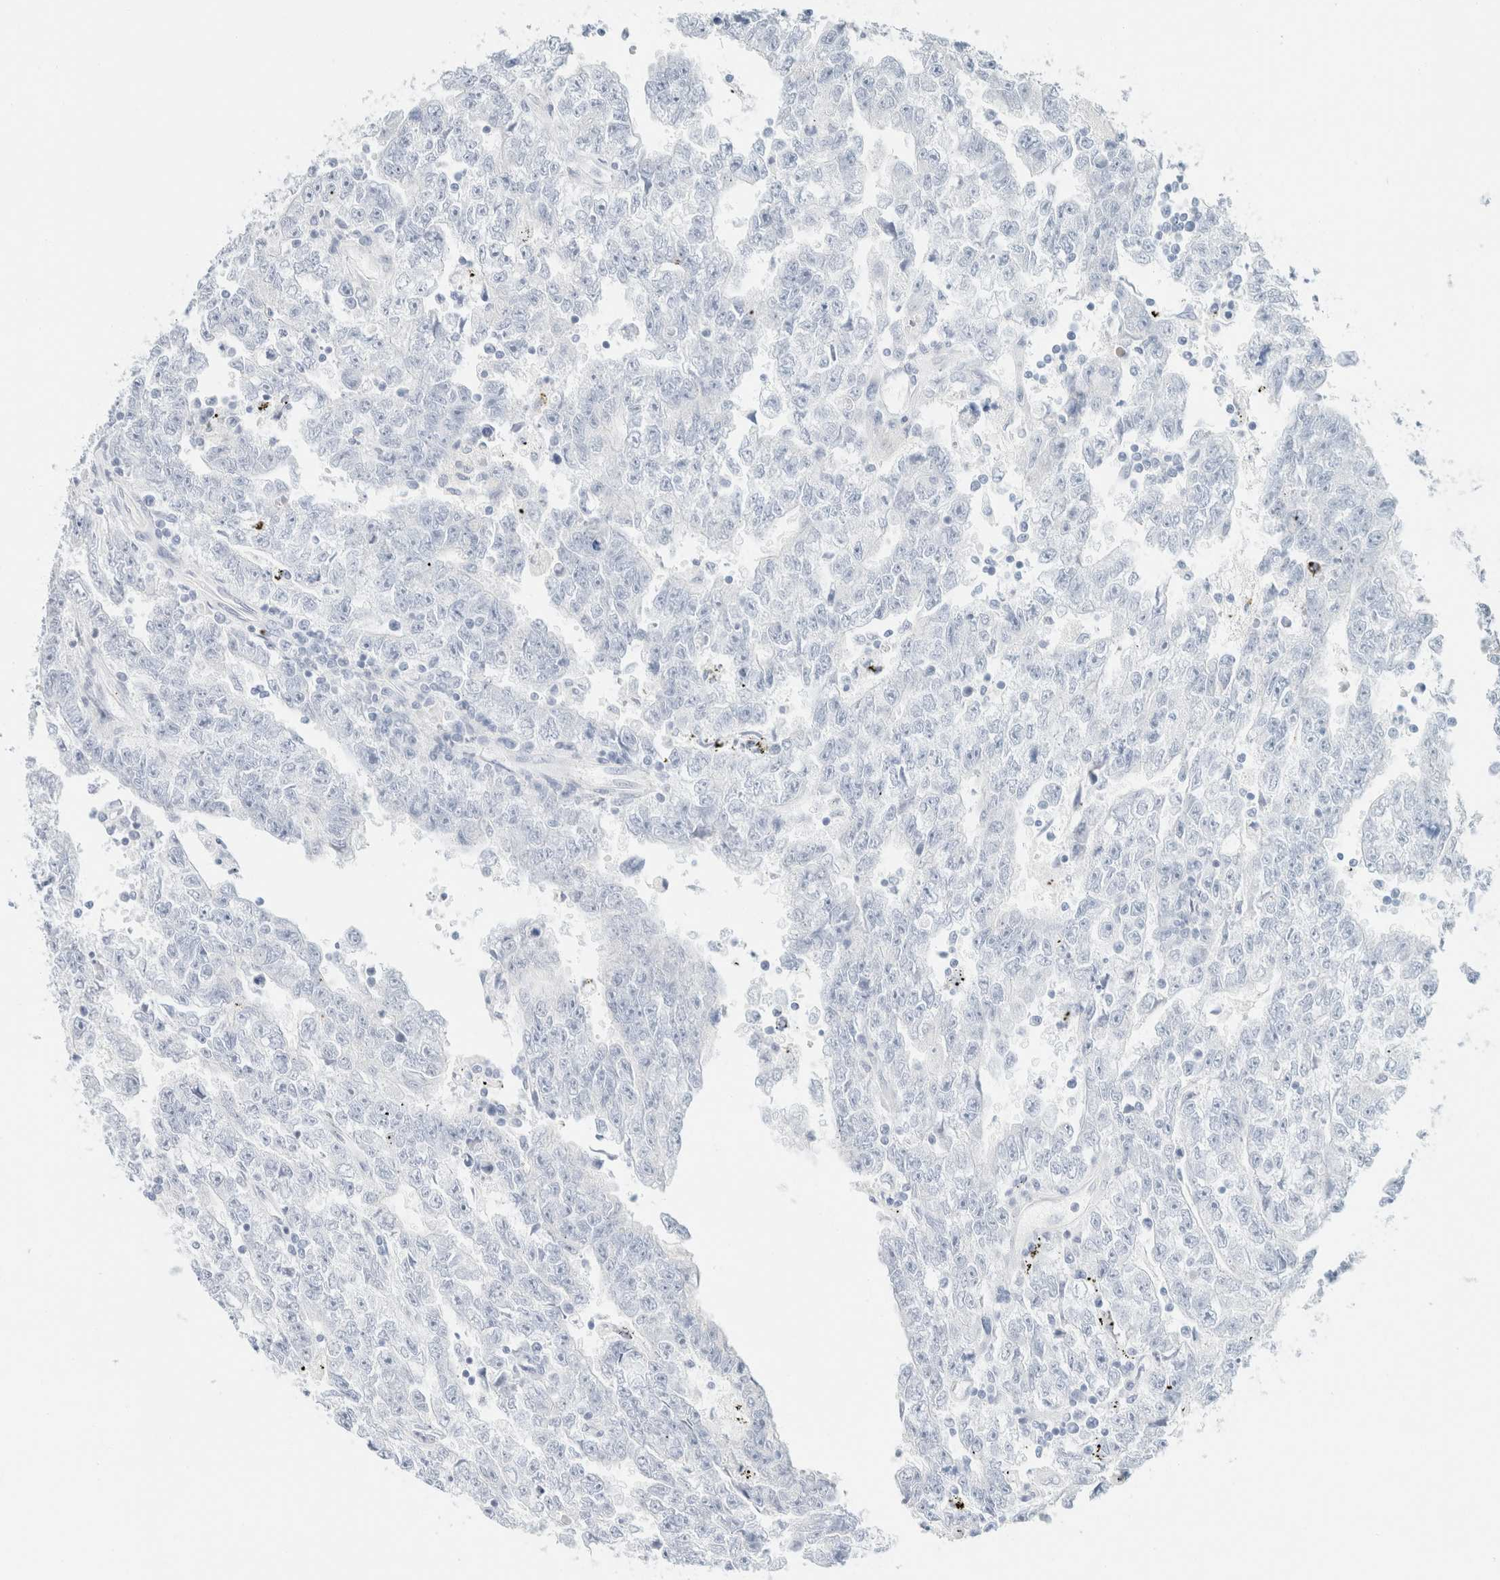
{"staining": {"intensity": "negative", "quantity": "none", "location": "none"}, "tissue": "testis cancer", "cell_type": "Tumor cells", "image_type": "cancer", "snomed": [{"axis": "morphology", "description": "Carcinoma, Embryonal, NOS"}, {"axis": "topography", "description": "Testis"}], "caption": "Human testis cancer (embryonal carcinoma) stained for a protein using IHC displays no expression in tumor cells.", "gene": "KRT20", "patient": {"sex": "male", "age": 25}}